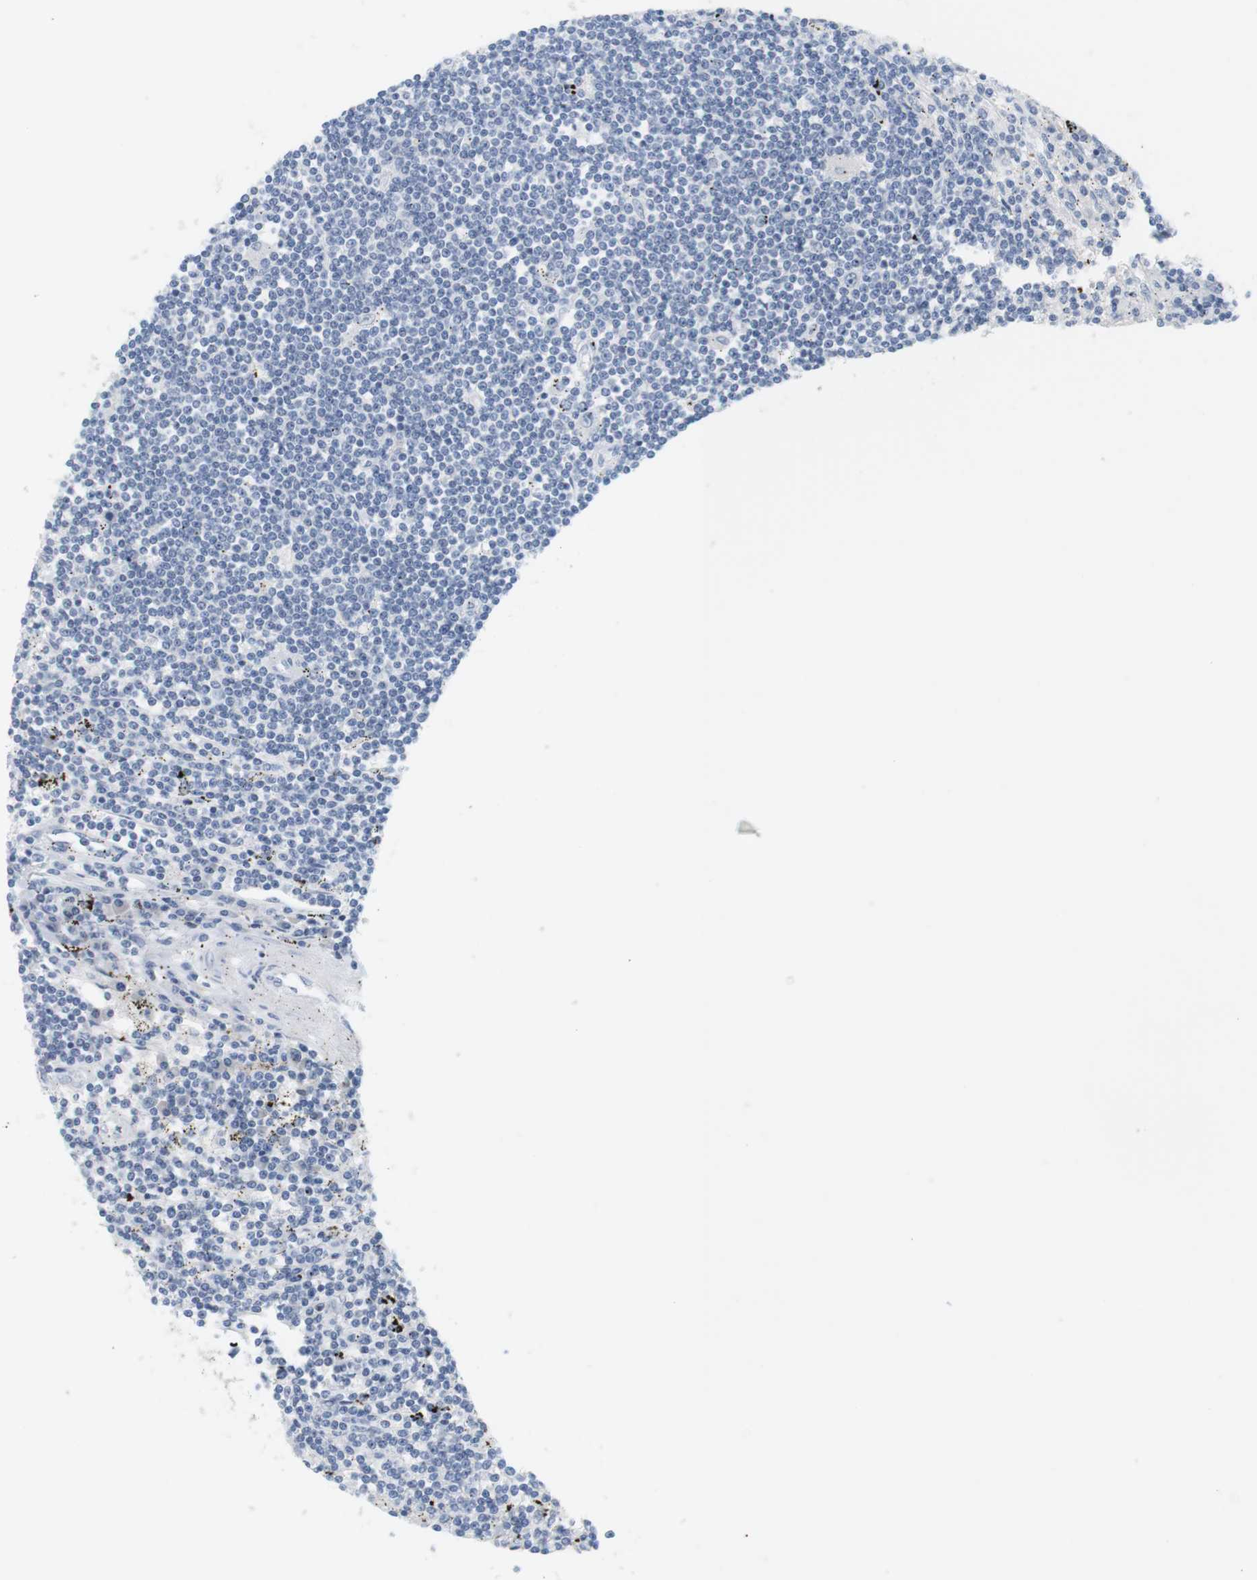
{"staining": {"intensity": "negative", "quantity": "none", "location": "none"}, "tissue": "lymphoma", "cell_type": "Tumor cells", "image_type": "cancer", "snomed": [{"axis": "morphology", "description": "Malignant lymphoma, non-Hodgkin's type, Low grade"}, {"axis": "topography", "description": "Spleen"}], "caption": "High power microscopy micrograph of an immunohistochemistry (IHC) photomicrograph of low-grade malignant lymphoma, non-Hodgkin's type, revealing no significant staining in tumor cells.", "gene": "OPRM1", "patient": {"sex": "male", "age": 76}}